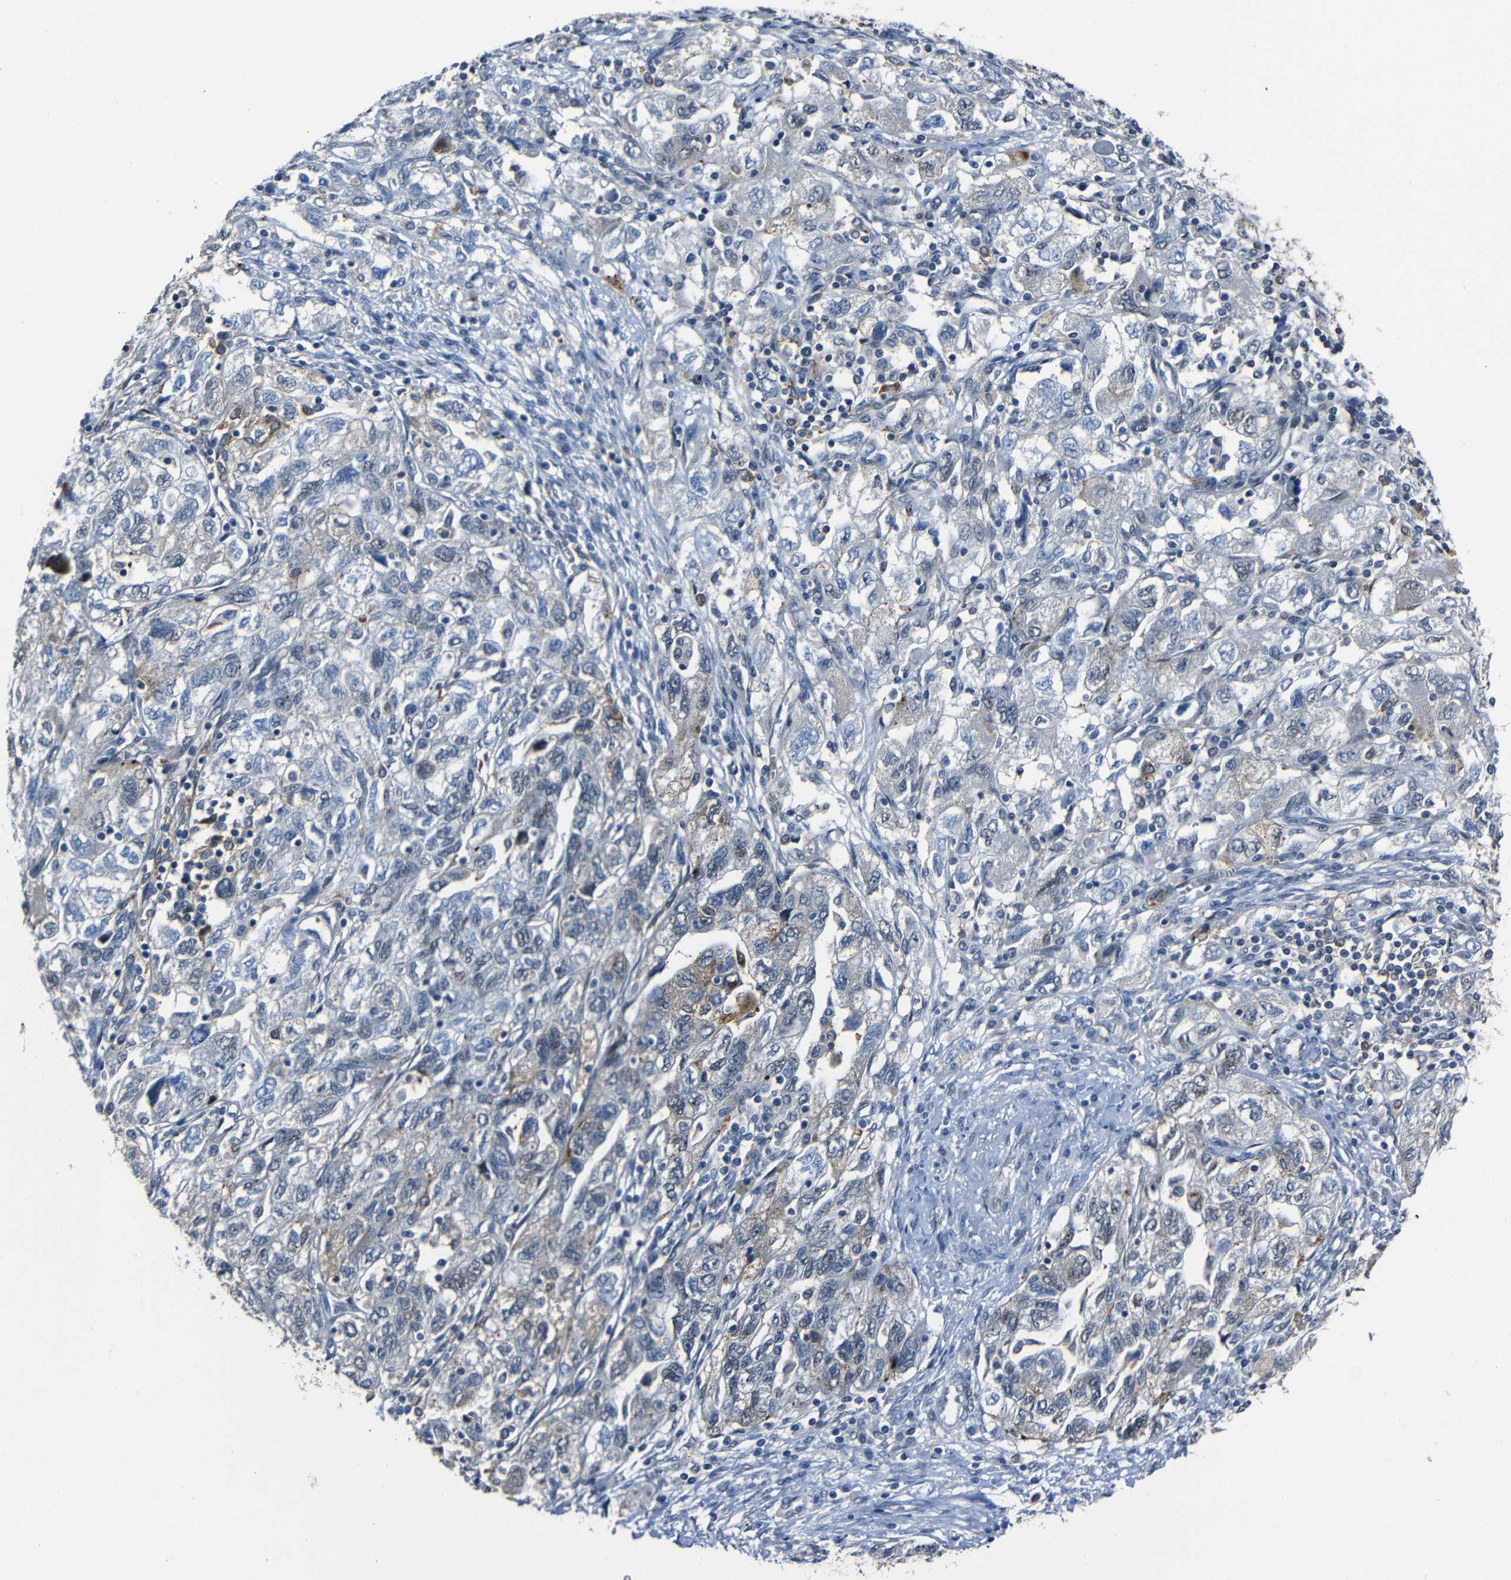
{"staining": {"intensity": "moderate", "quantity": "<25%", "location": "cytoplasmic/membranous"}, "tissue": "ovarian cancer", "cell_type": "Tumor cells", "image_type": "cancer", "snomed": [{"axis": "morphology", "description": "Carcinoma, NOS"}, {"axis": "morphology", "description": "Cystadenocarcinoma, serous, NOS"}, {"axis": "topography", "description": "Ovary"}], "caption": "Protein expression analysis of human ovarian carcinoma reveals moderate cytoplasmic/membranous expression in about <25% of tumor cells. The protein of interest is stained brown, and the nuclei are stained in blue (DAB IHC with brightfield microscopy, high magnification).", "gene": "DNAJC5", "patient": {"sex": "female", "age": 69}}